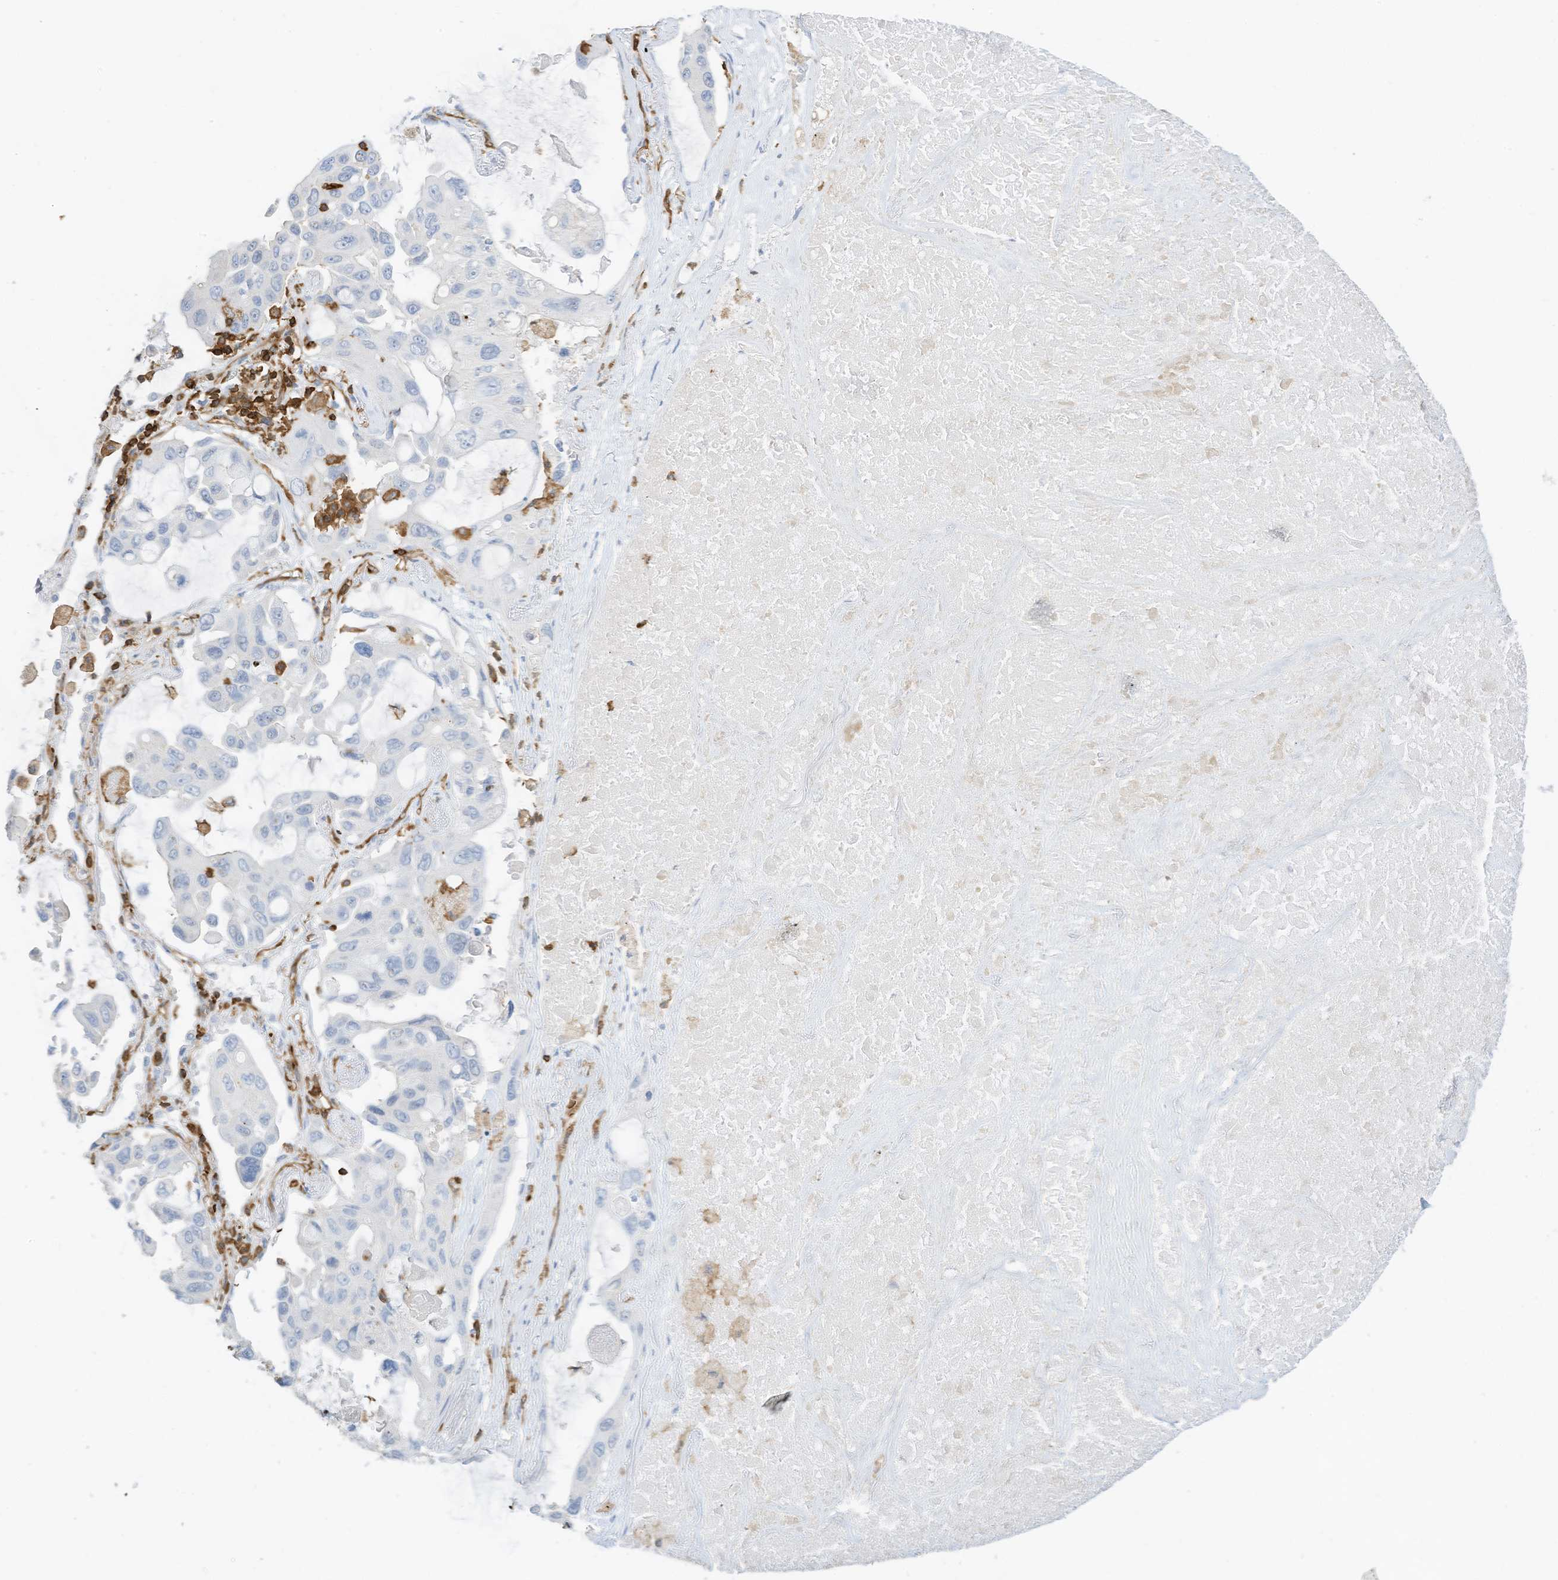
{"staining": {"intensity": "negative", "quantity": "none", "location": "none"}, "tissue": "lung cancer", "cell_type": "Tumor cells", "image_type": "cancer", "snomed": [{"axis": "morphology", "description": "Squamous cell carcinoma, NOS"}, {"axis": "topography", "description": "Lung"}], "caption": "Lung cancer was stained to show a protein in brown. There is no significant staining in tumor cells.", "gene": "ARHGAP25", "patient": {"sex": "female", "age": 73}}